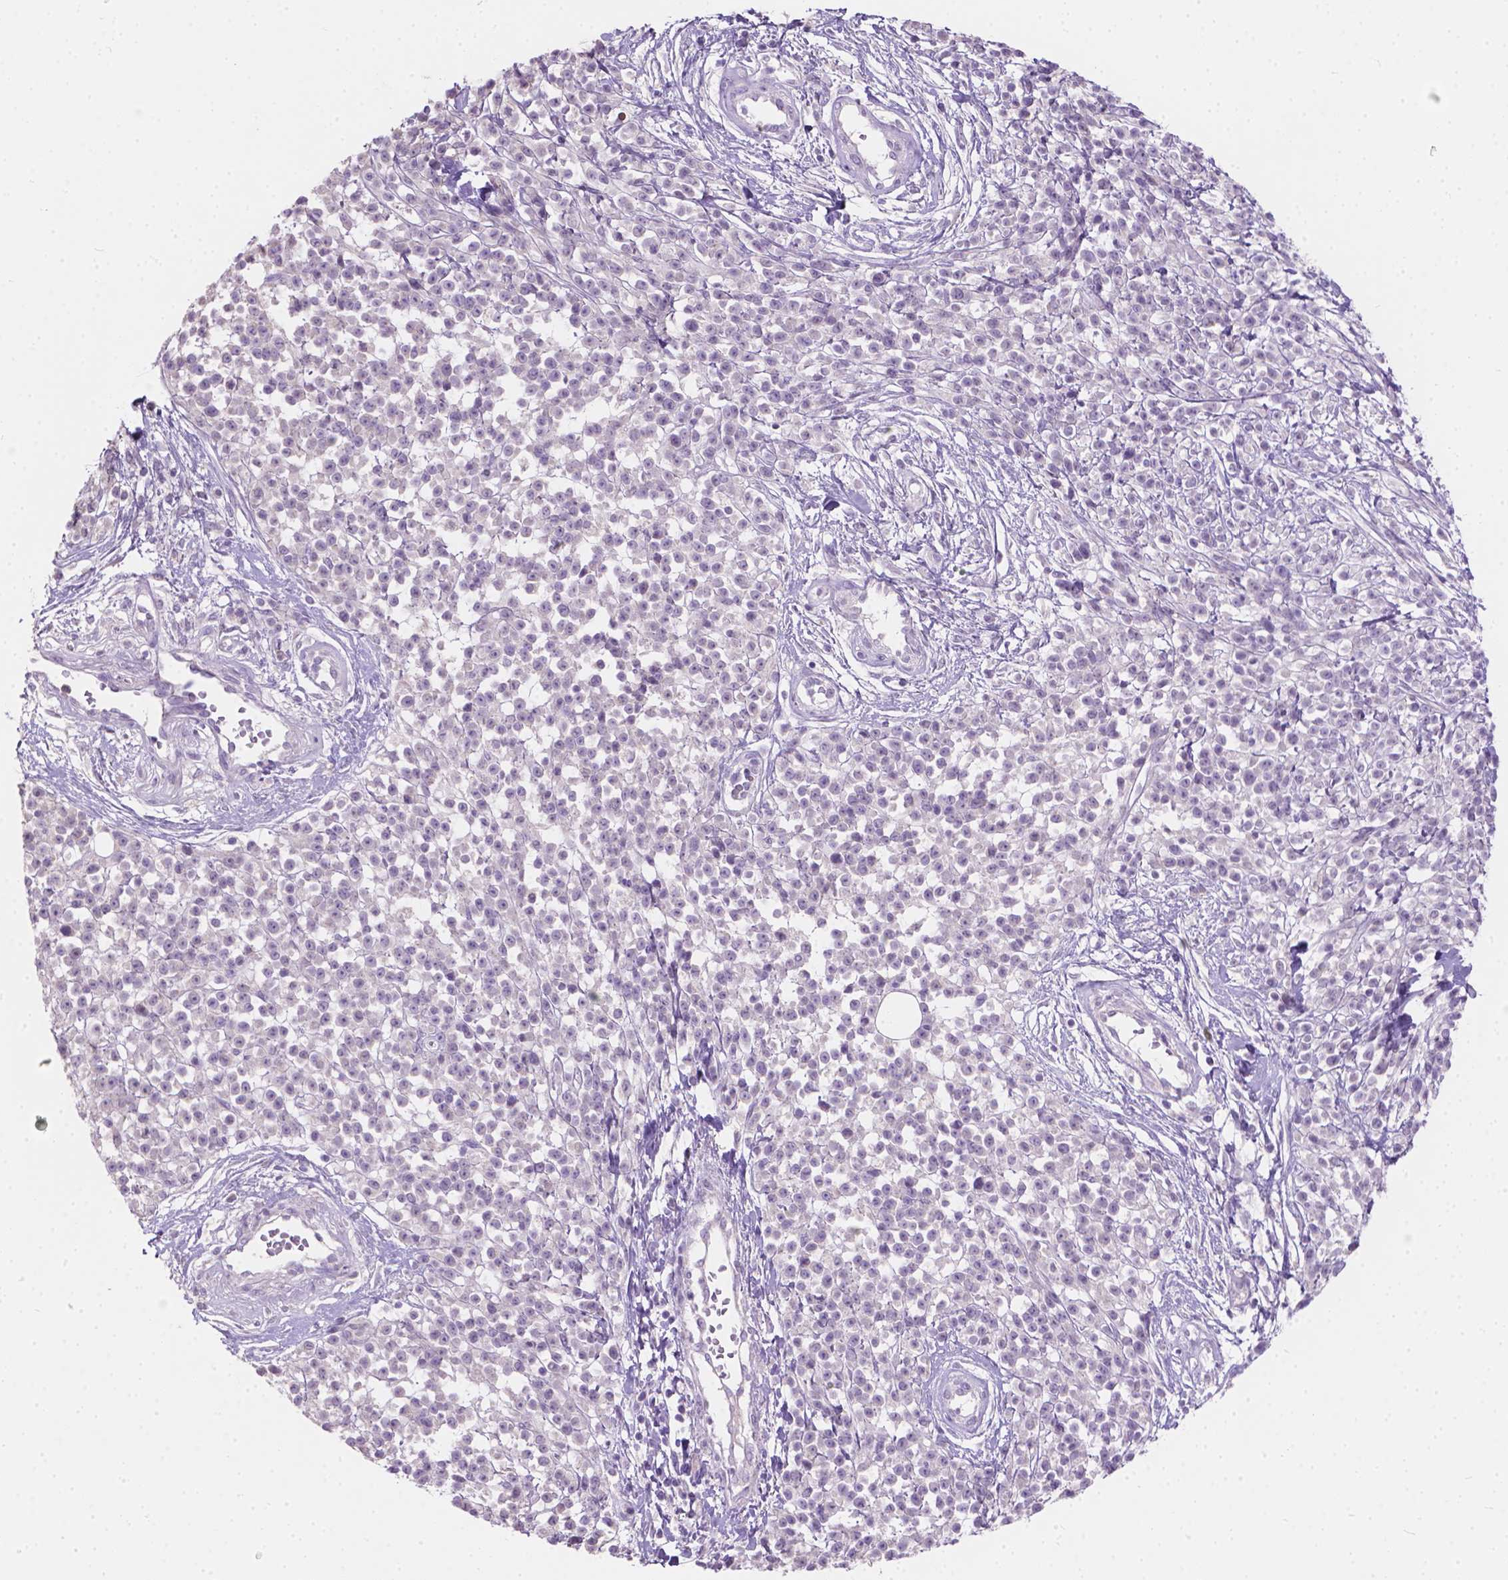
{"staining": {"intensity": "negative", "quantity": "none", "location": "none"}, "tissue": "melanoma", "cell_type": "Tumor cells", "image_type": "cancer", "snomed": [{"axis": "morphology", "description": "Malignant melanoma, NOS"}, {"axis": "topography", "description": "Skin"}, {"axis": "topography", "description": "Skin of trunk"}], "caption": "DAB immunohistochemical staining of human malignant melanoma exhibits no significant staining in tumor cells. (DAB (3,3'-diaminobenzidine) IHC with hematoxylin counter stain).", "gene": "CABCOCO1", "patient": {"sex": "male", "age": 74}}